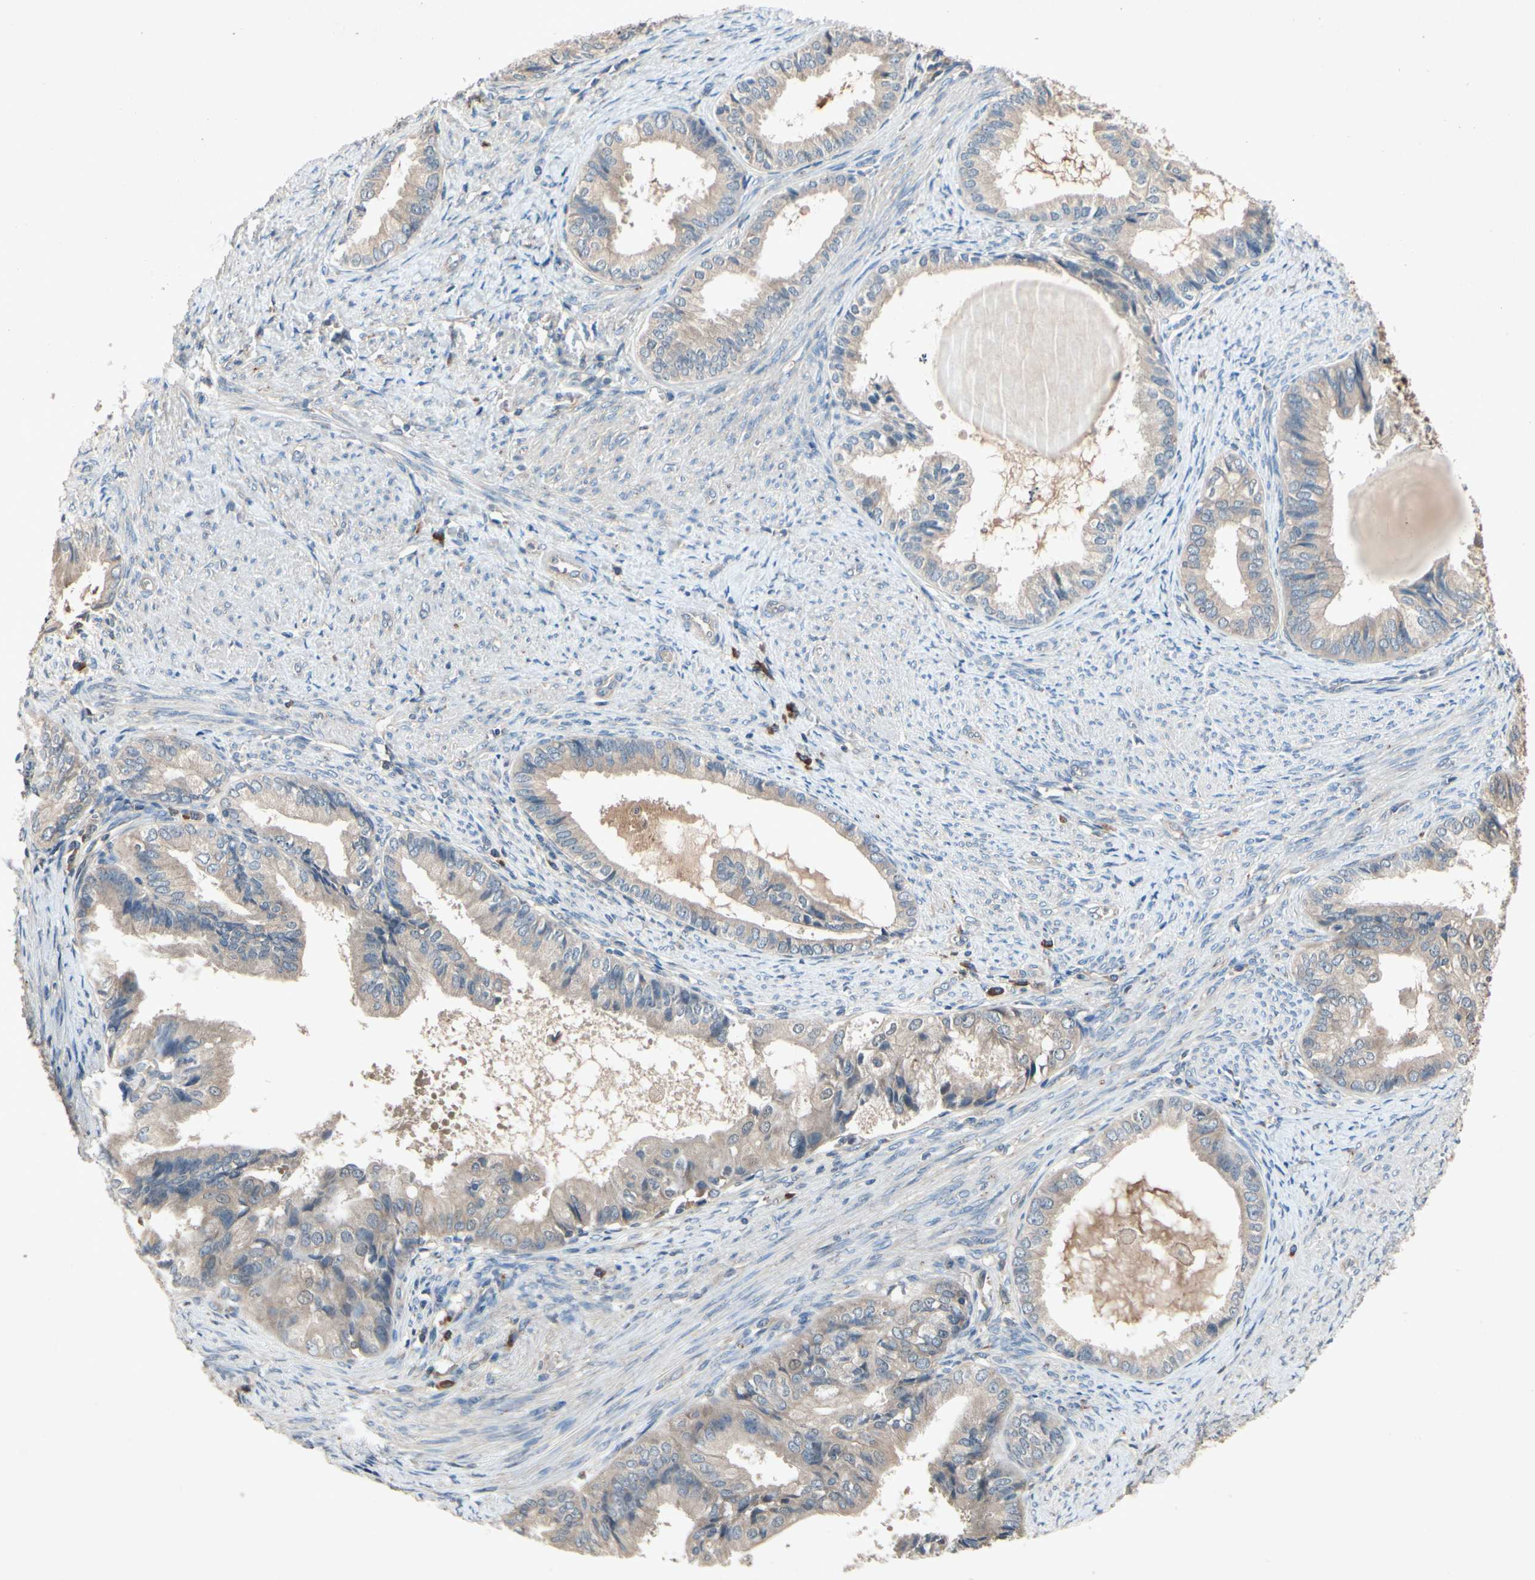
{"staining": {"intensity": "weak", "quantity": ">75%", "location": "cytoplasmic/membranous"}, "tissue": "endometrial cancer", "cell_type": "Tumor cells", "image_type": "cancer", "snomed": [{"axis": "morphology", "description": "Adenocarcinoma, NOS"}, {"axis": "topography", "description": "Endometrium"}], "caption": "Endometrial cancer stained with a protein marker displays weak staining in tumor cells.", "gene": "IL1RL1", "patient": {"sex": "female", "age": 86}}